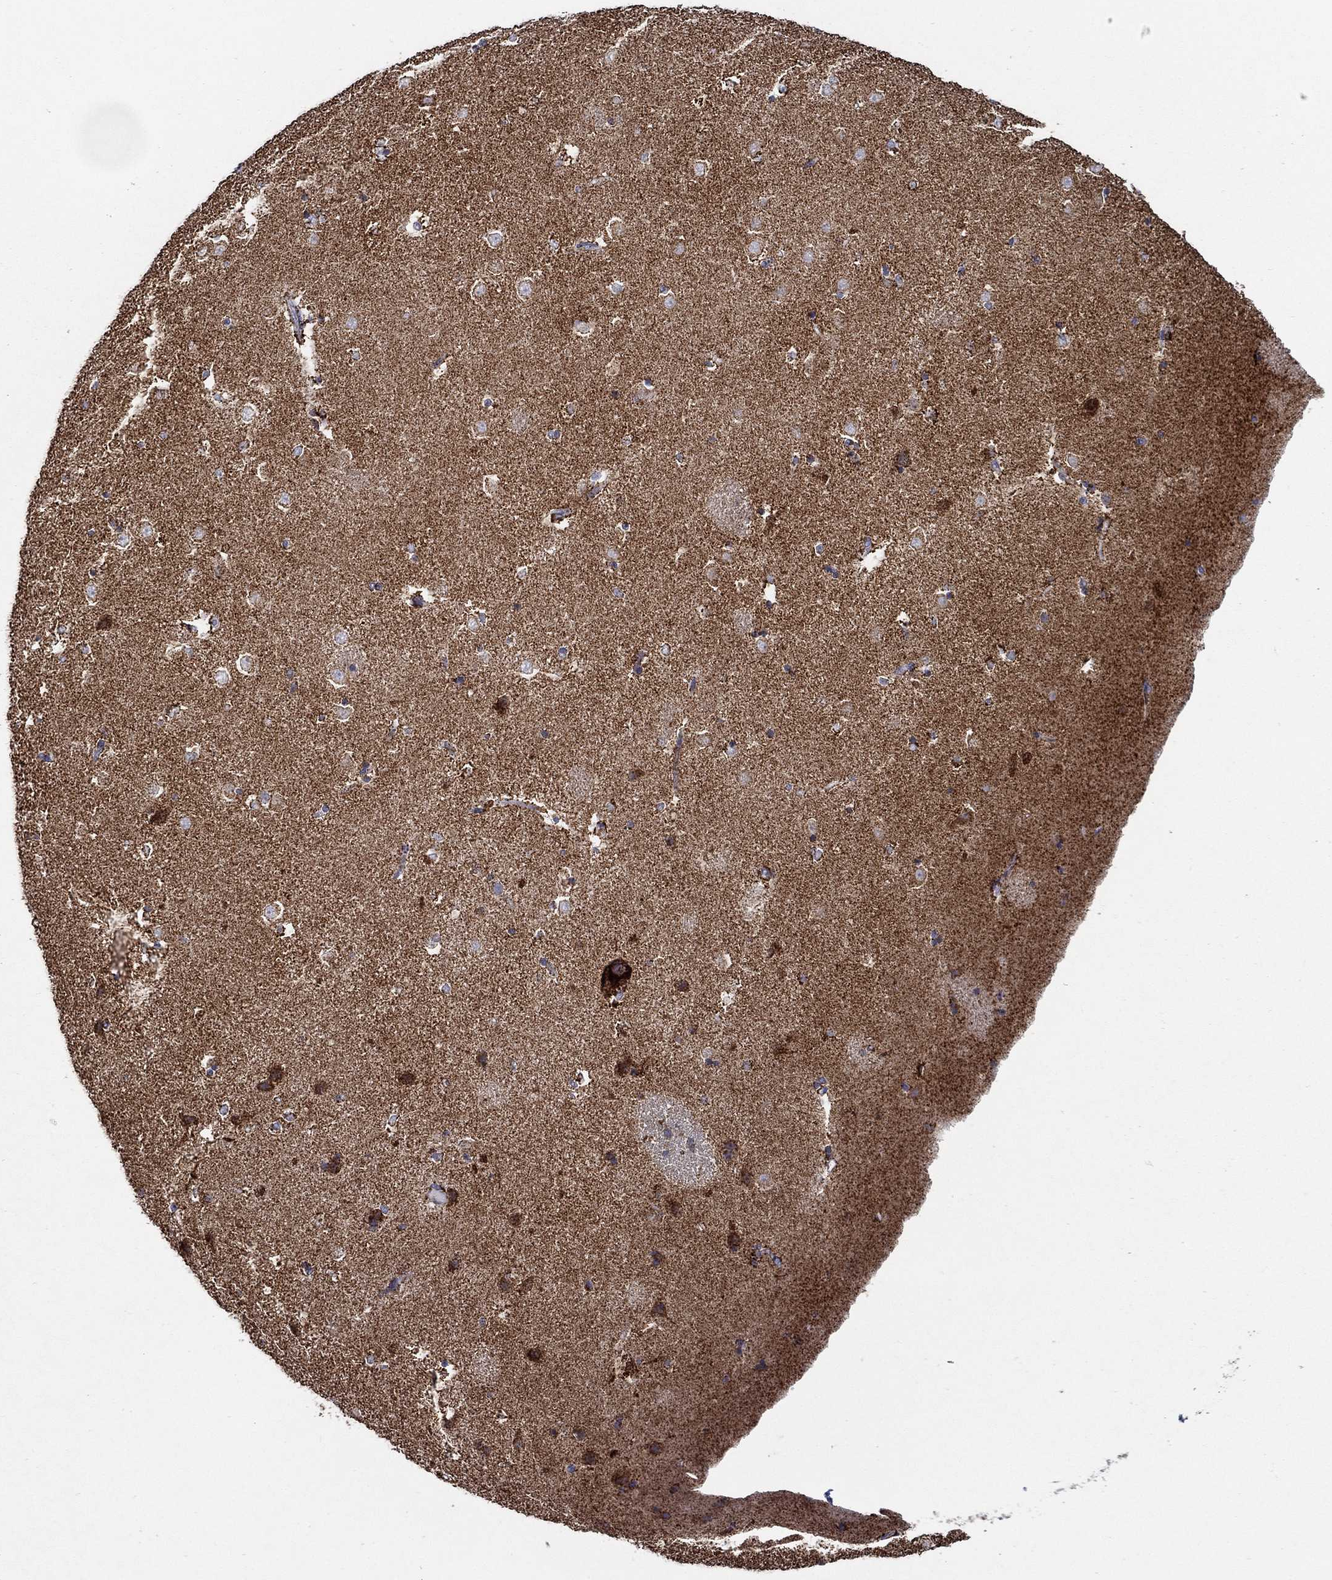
{"staining": {"intensity": "moderate", "quantity": "<25%", "location": "cytoplasmic/membranous"}, "tissue": "caudate", "cell_type": "Glial cells", "image_type": "normal", "snomed": [{"axis": "morphology", "description": "Normal tissue, NOS"}, {"axis": "topography", "description": "Lateral ventricle wall"}], "caption": "Caudate stained with immunohistochemistry (IHC) shows moderate cytoplasmic/membranous positivity in approximately <25% of glial cells. The protein is shown in brown color, while the nuclei are stained blue.", "gene": "SFXN1", "patient": {"sex": "male", "age": 51}}